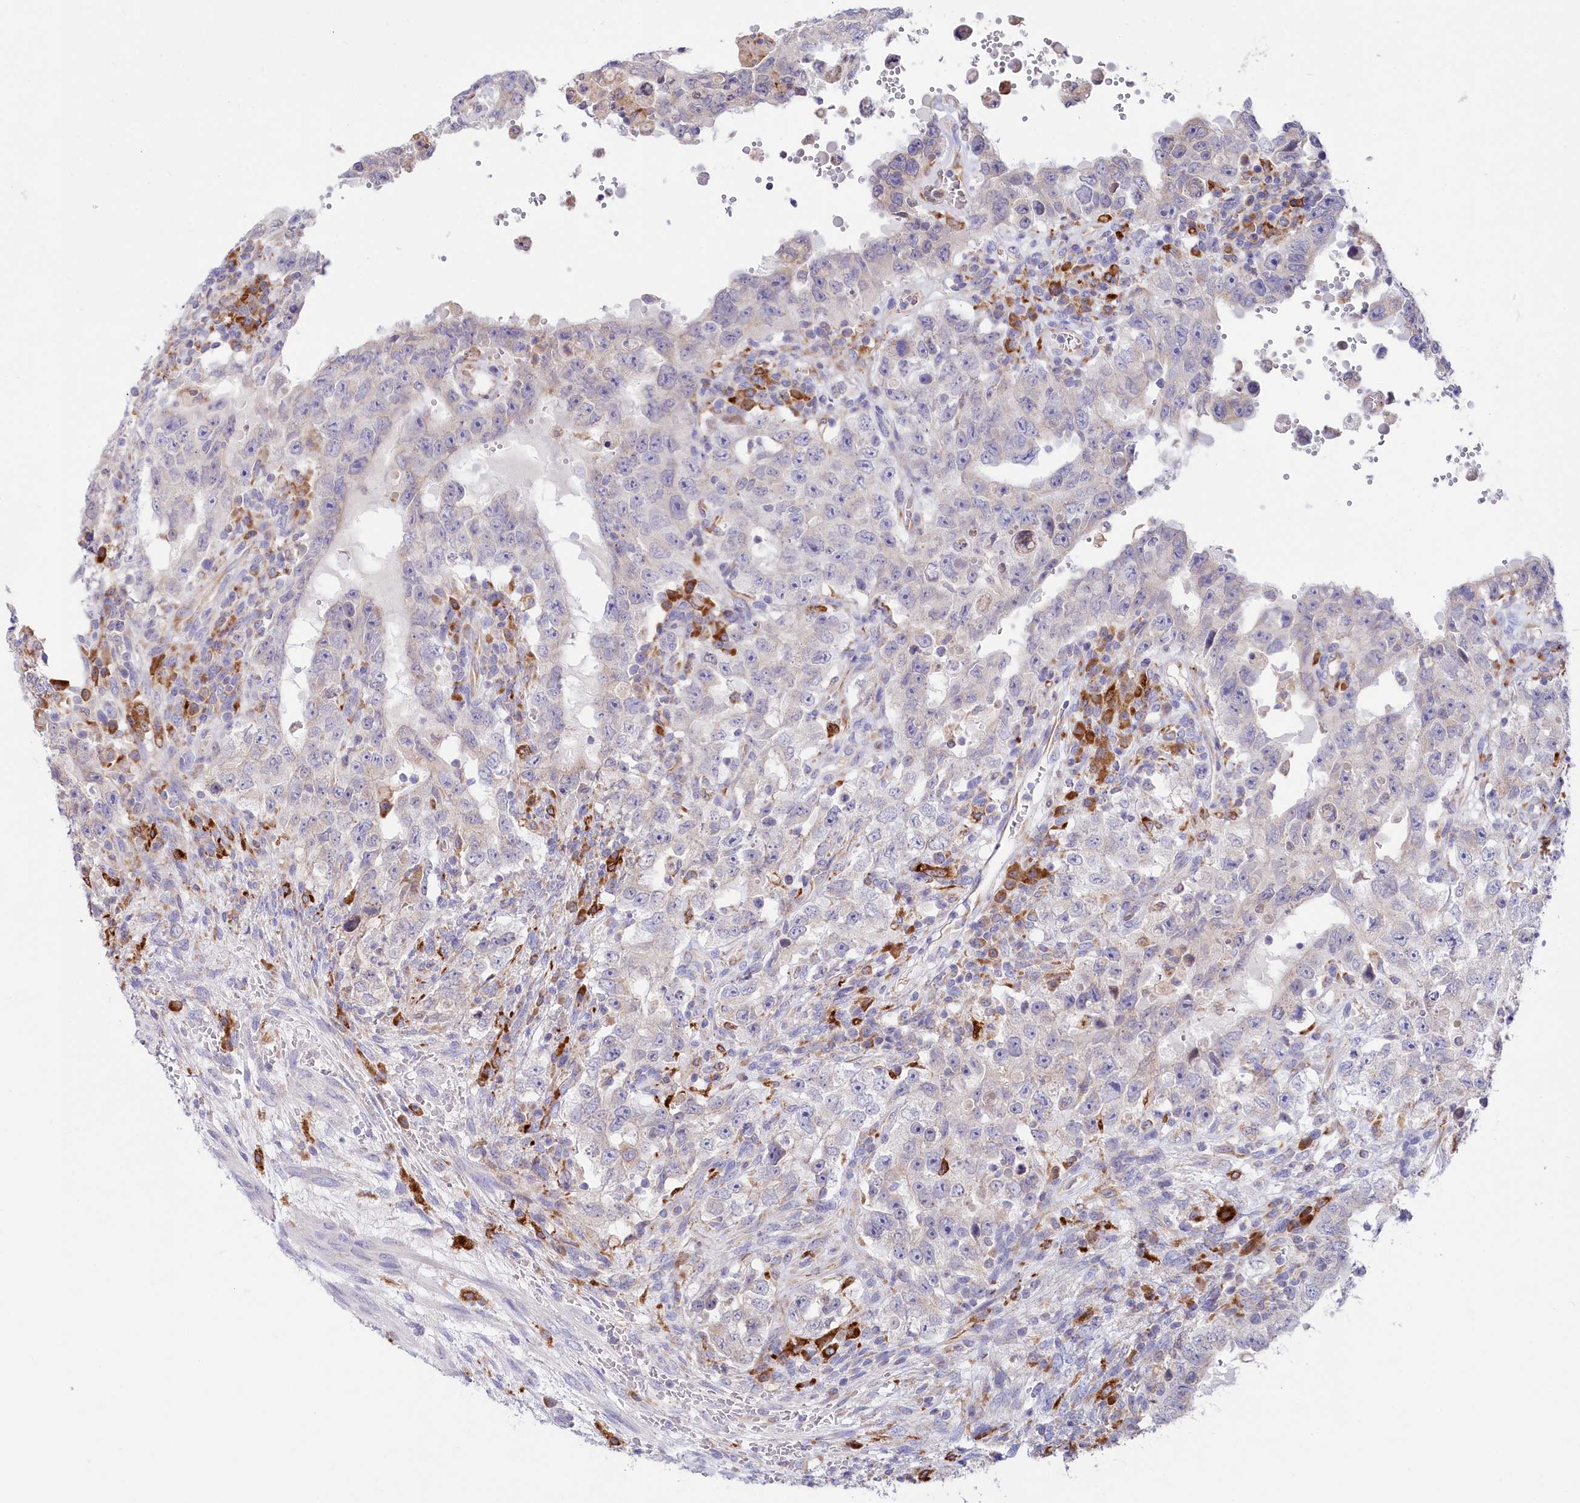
{"staining": {"intensity": "negative", "quantity": "none", "location": "none"}, "tissue": "testis cancer", "cell_type": "Tumor cells", "image_type": "cancer", "snomed": [{"axis": "morphology", "description": "Carcinoma, Embryonal, NOS"}, {"axis": "topography", "description": "Testis"}], "caption": "Immunohistochemical staining of embryonal carcinoma (testis) exhibits no significant staining in tumor cells.", "gene": "CHID1", "patient": {"sex": "male", "age": 26}}